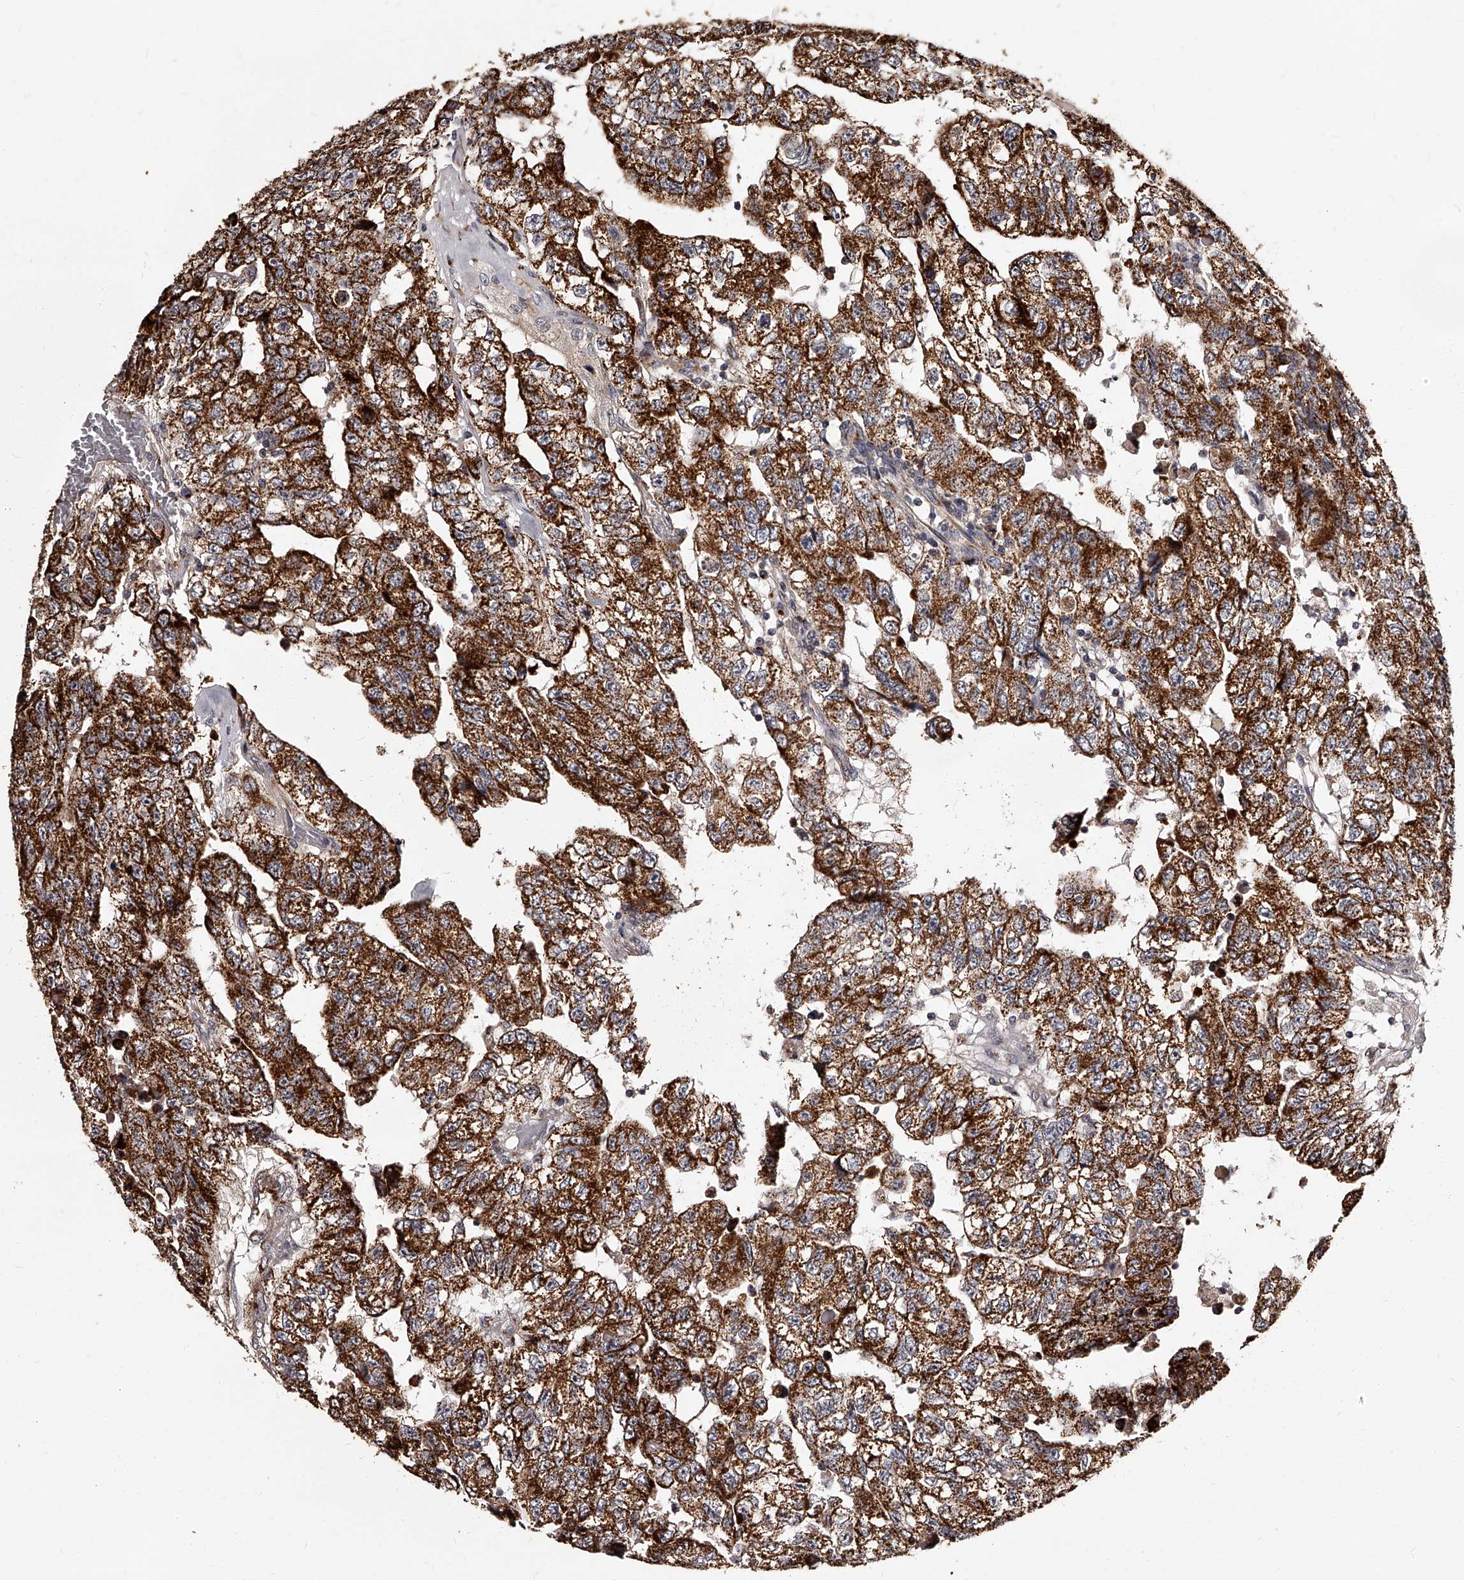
{"staining": {"intensity": "strong", "quantity": "25%-75%", "location": "cytoplasmic/membranous"}, "tissue": "testis cancer", "cell_type": "Tumor cells", "image_type": "cancer", "snomed": [{"axis": "morphology", "description": "Carcinoma, Embryonal, NOS"}, {"axis": "topography", "description": "Testis"}], "caption": "The histopathology image shows immunohistochemical staining of testis embryonal carcinoma. There is strong cytoplasmic/membranous expression is identified in about 25%-75% of tumor cells.", "gene": "RSC1A1", "patient": {"sex": "male", "age": 36}}